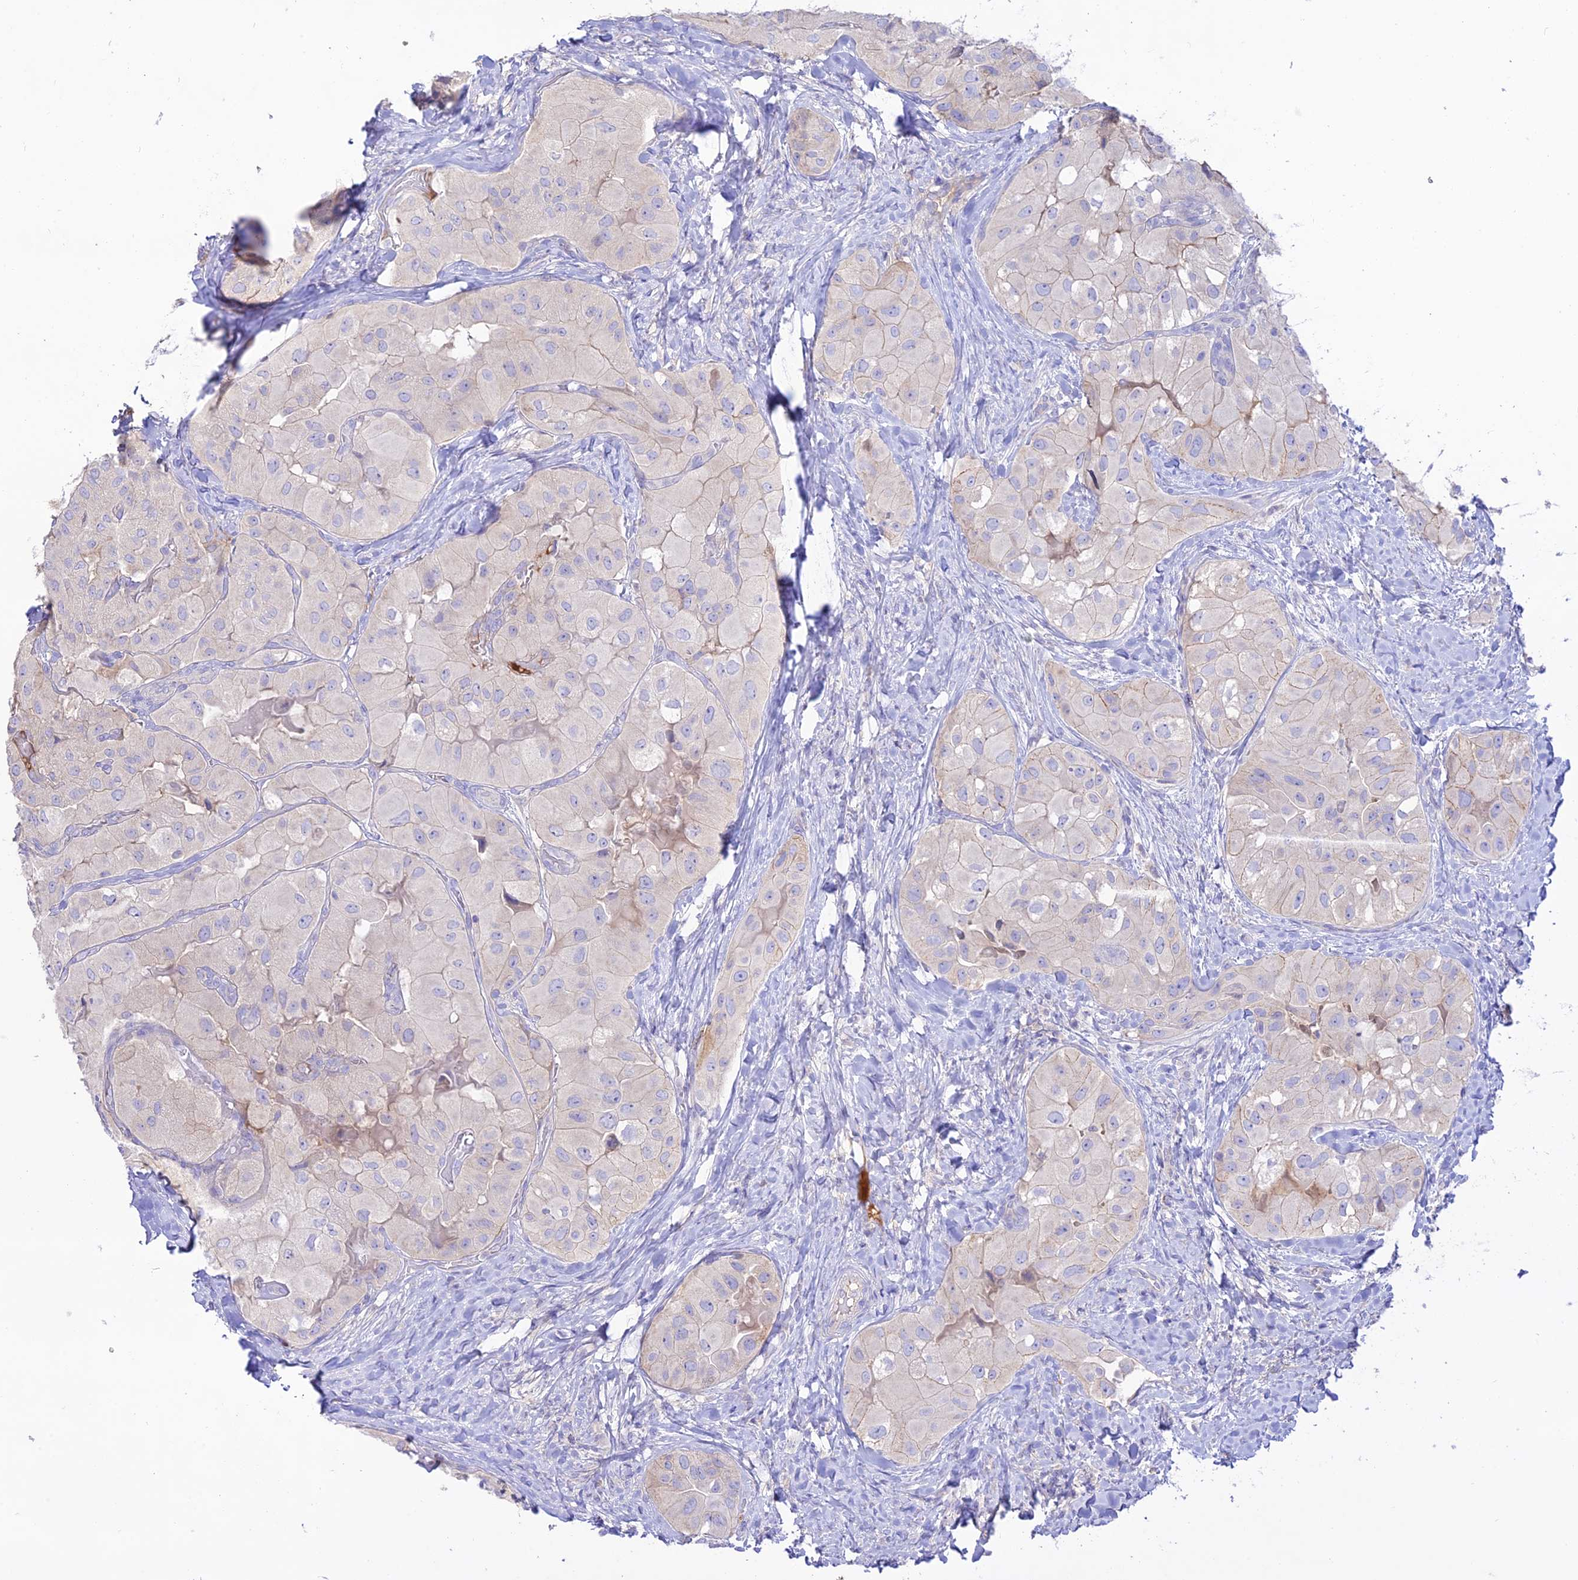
{"staining": {"intensity": "negative", "quantity": "none", "location": "none"}, "tissue": "thyroid cancer", "cell_type": "Tumor cells", "image_type": "cancer", "snomed": [{"axis": "morphology", "description": "Normal tissue, NOS"}, {"axis": "morphology", "description": "Papillary adenocarcinoma, NOS"}, {"axis": "topography", "description": "Thyroid gland"}], "caption": "Tumor cells are negative for brown protein staining in thyroid cancer.", "gene": "NLRP9", "patient": {"sex": "female", "age": 59}}